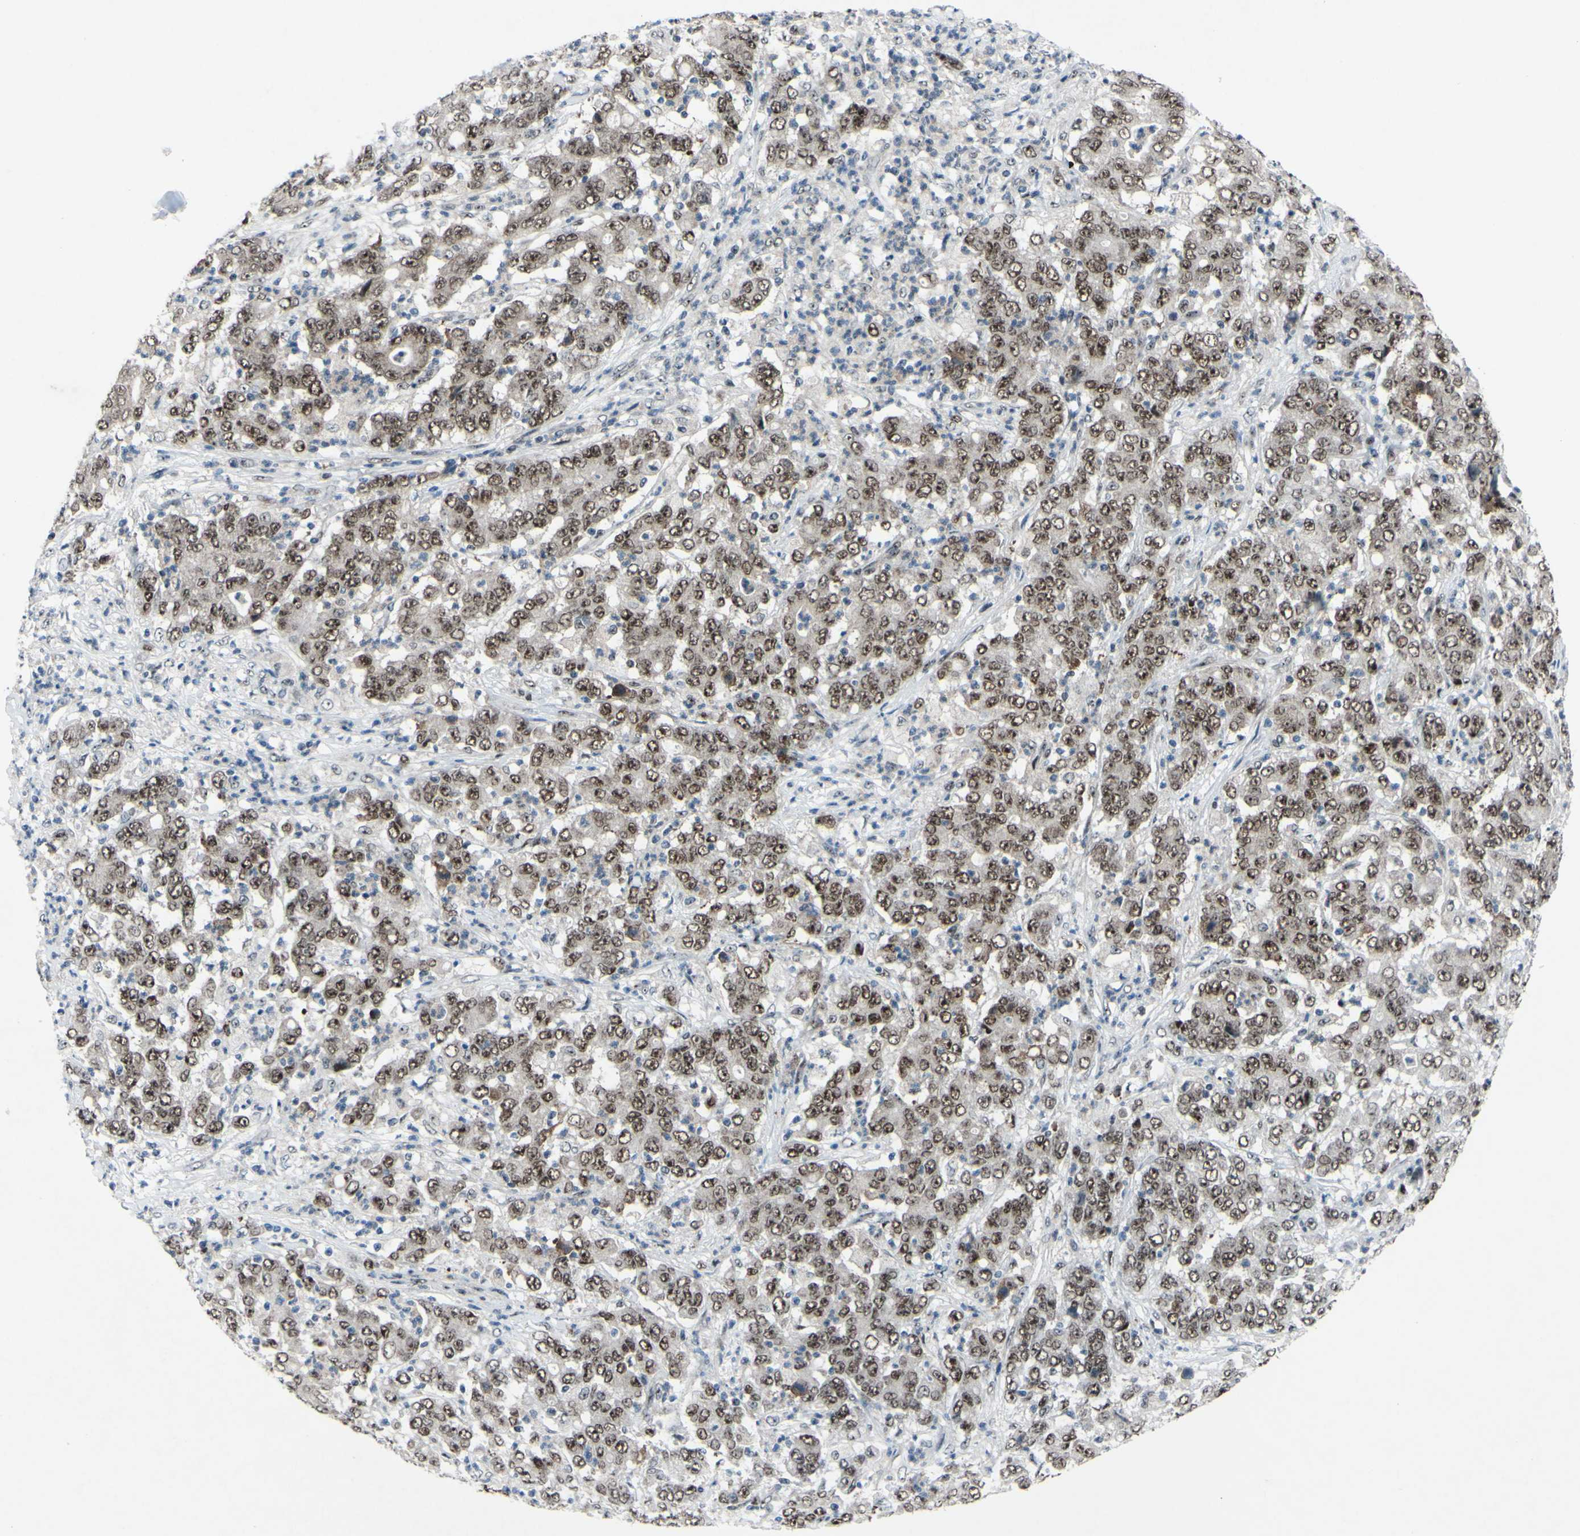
{"staining": {"intensity": "moderate", "quantity": ">75%", "location": "nuclear"}, "tissue": "stomach cancer", "cell_type": "Tumor cells", "image_type": "cancer", "snomed": [{"axis": "morphology", "description": "Adenocarcinoma, NOS"}, {"axis": "topography", "description": "Stomach, lower"}], "caption": "Human stomach cancer (adenocarcinoma) stained with a brown dye displays moderate nuclear positive staining in approximately >75% of tumor cells.", "gene": "POLR1A", "patient": {"sex": "female", "age": 71}}